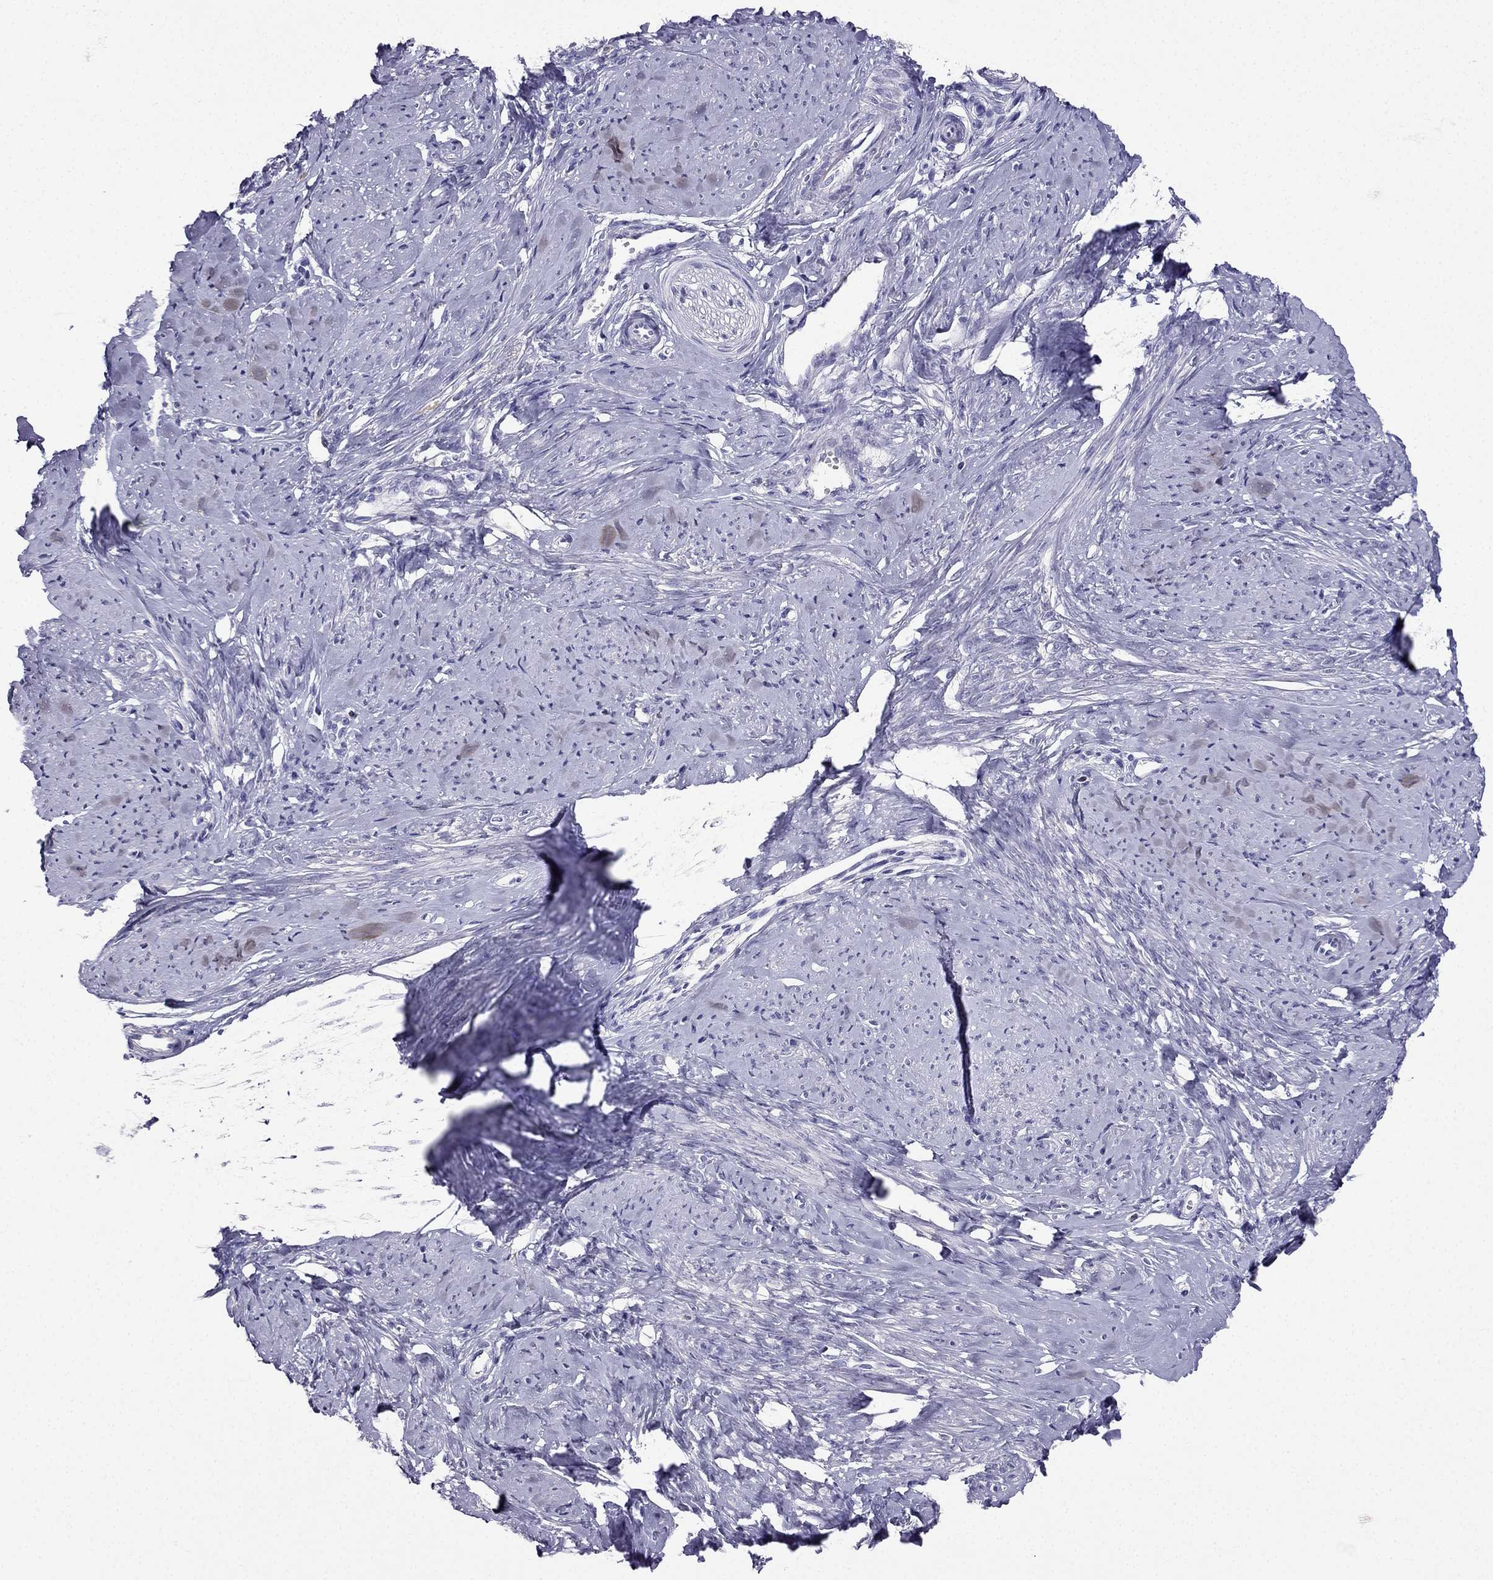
{"staining": {"intensity": "negative", "quantity": "none", "location": "none"}, "tissue": "smooth muscle", "cell_type": "Smooth muscle cells", "image_type": "normal", "snomed": [{"axis": "morphology", "description": "Normal tissue, NOS"}, {"axis": "topography", "description": "Smooth muscle"}], "caption": "Immunohistochemical staining of benign human smooth muscle displays no significant staining in smooth muscle cells.", "gene": "ARID3A", "patient": {"sex": "female", "age": 48}}